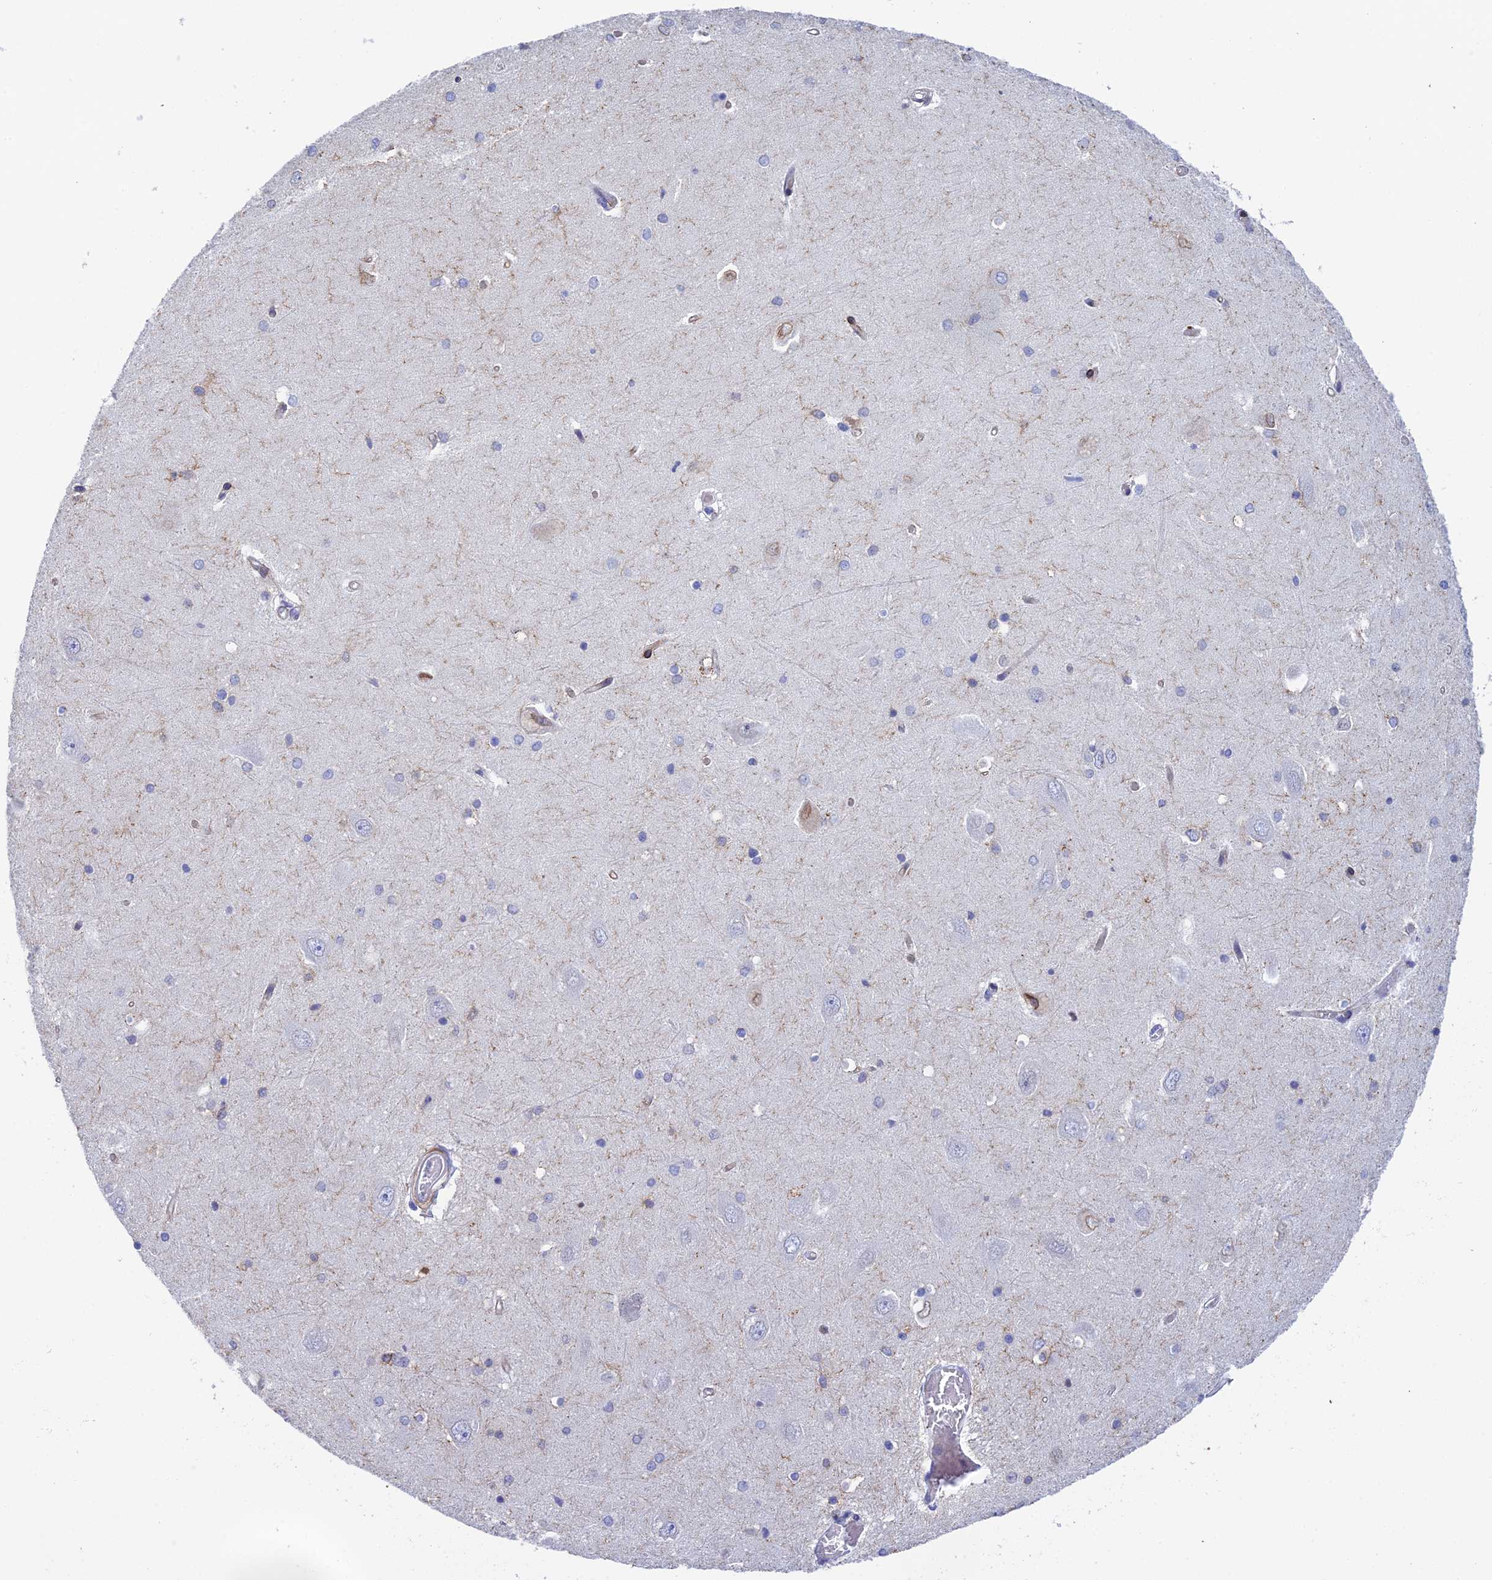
{"staining": {"intensity": "negative", "quantity": "none", "location": "none"}, "tissue": "hippocampus", "cell_type": "Glial cells", "image_type": "normal", "snomed": [{"axis": "morphology", "description": "Normal tissue, NOS"}, {"axis": "topography", "description": "Hippocampus"}], "caption": "Micrograph shows no significant protein expression in glial cells of normal hippocampus.", "gene": "CSPG4", "patient": {"sex": "male", "age": 45}}